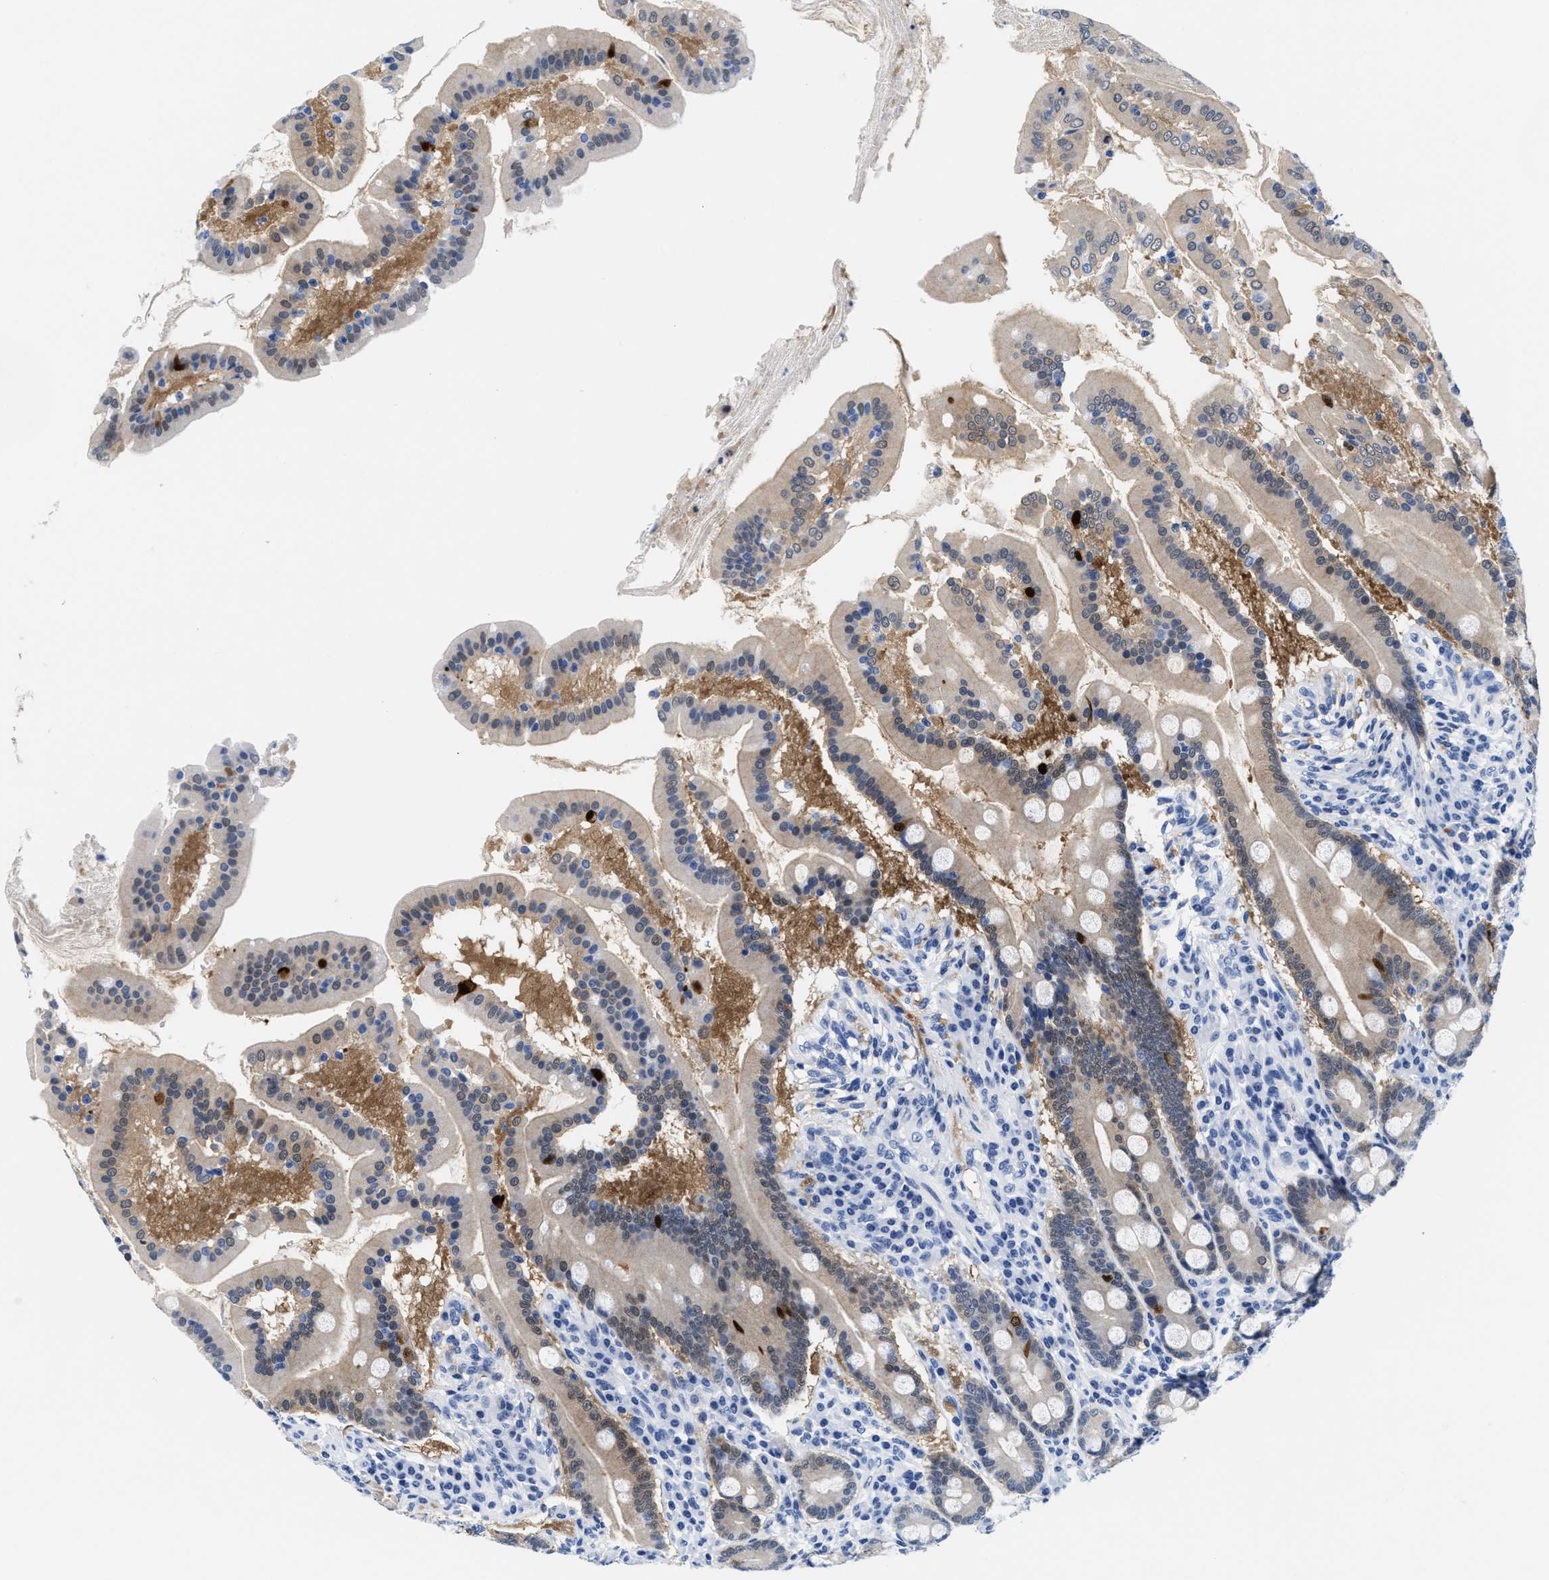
{"staining": {"intensity": "moderate", "quantity": "25%-75%", "location": "cytoplasmic/membranous,nuclear"}, "tissue": "duodenum", "cell_type": "Glandular cells", "image_type": "normal", "snomed": [{"axis": "morphology", "description": "Normal tissue, NOS"}, {"axis": "topography", "description": "Duodenum"}], "caption": "Immunohistochemical staining of benign duodenum exhibits 25%-75% levels of moderate cytoplasmic/membranous,nuclear protein expression in about 25%-75% of glandular cells. The protein is shown in brown color, while the nuclei are stained blue.", "gene": "TTC3", "patient": {"sex": "male", "age": 50}}